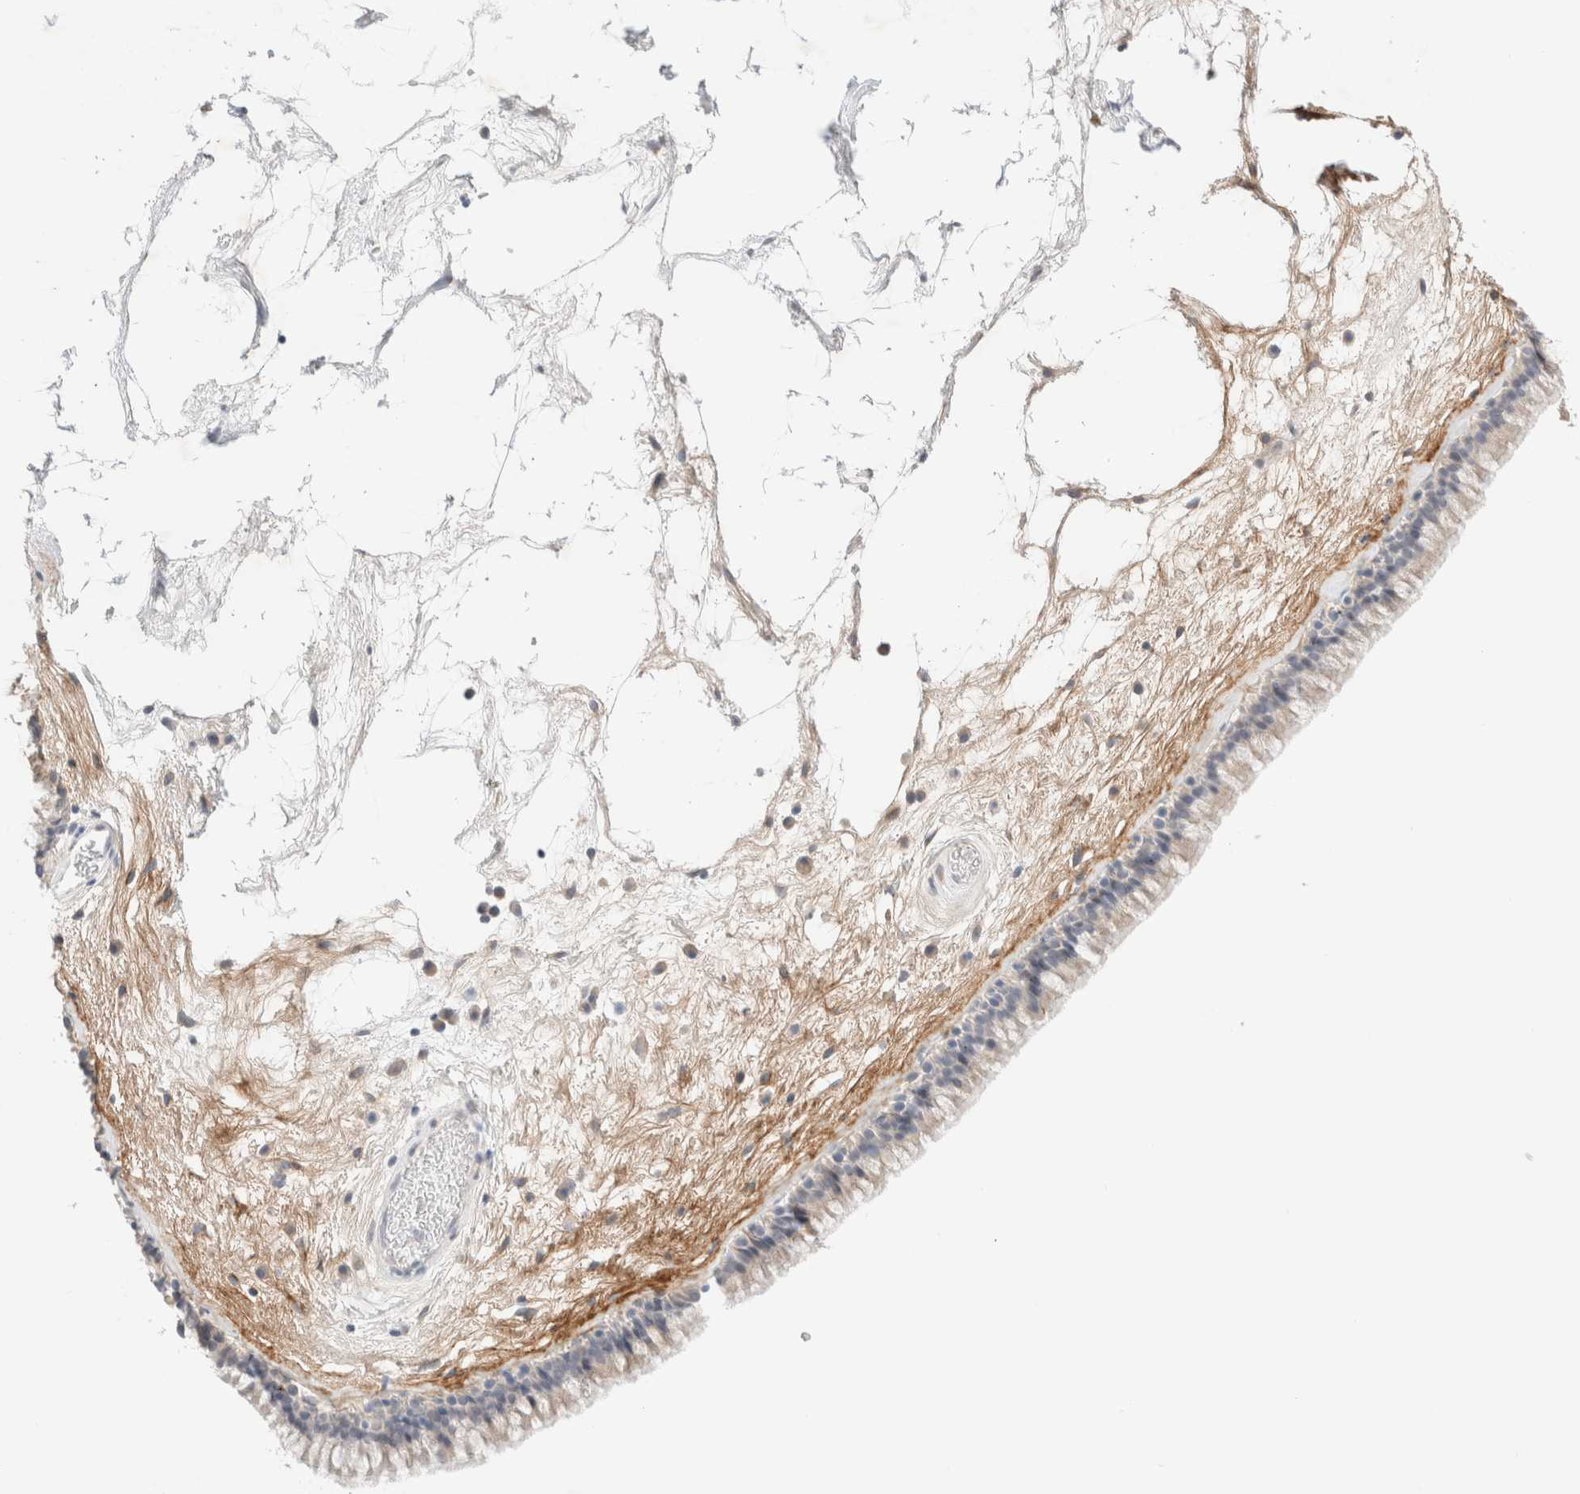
{"staining": {"intensity": "weak", "quantity": "<25%", "location": "cytoplasmic/membranous"}, "tissue": "nasopharynx", "cell_type": "Respiratory epithelial cells", "image_type": "normal", "snomed": [{"axis": "morphology", "description": "Normal tissue, NOS"}, {"axis": "morphology", "description": "Inflammation, NOS"}, {"axis": "topography", "description": "Nasopharynx"}], "caption": "A high-resolution image shows immunohistochemistry (IHC) staining of unremarkable nasopharynx, which exhibits no significant expression in respiratory epithelial cells.", "gene": "SPATA20", "patient": {"sex": "male", "age": 48}}